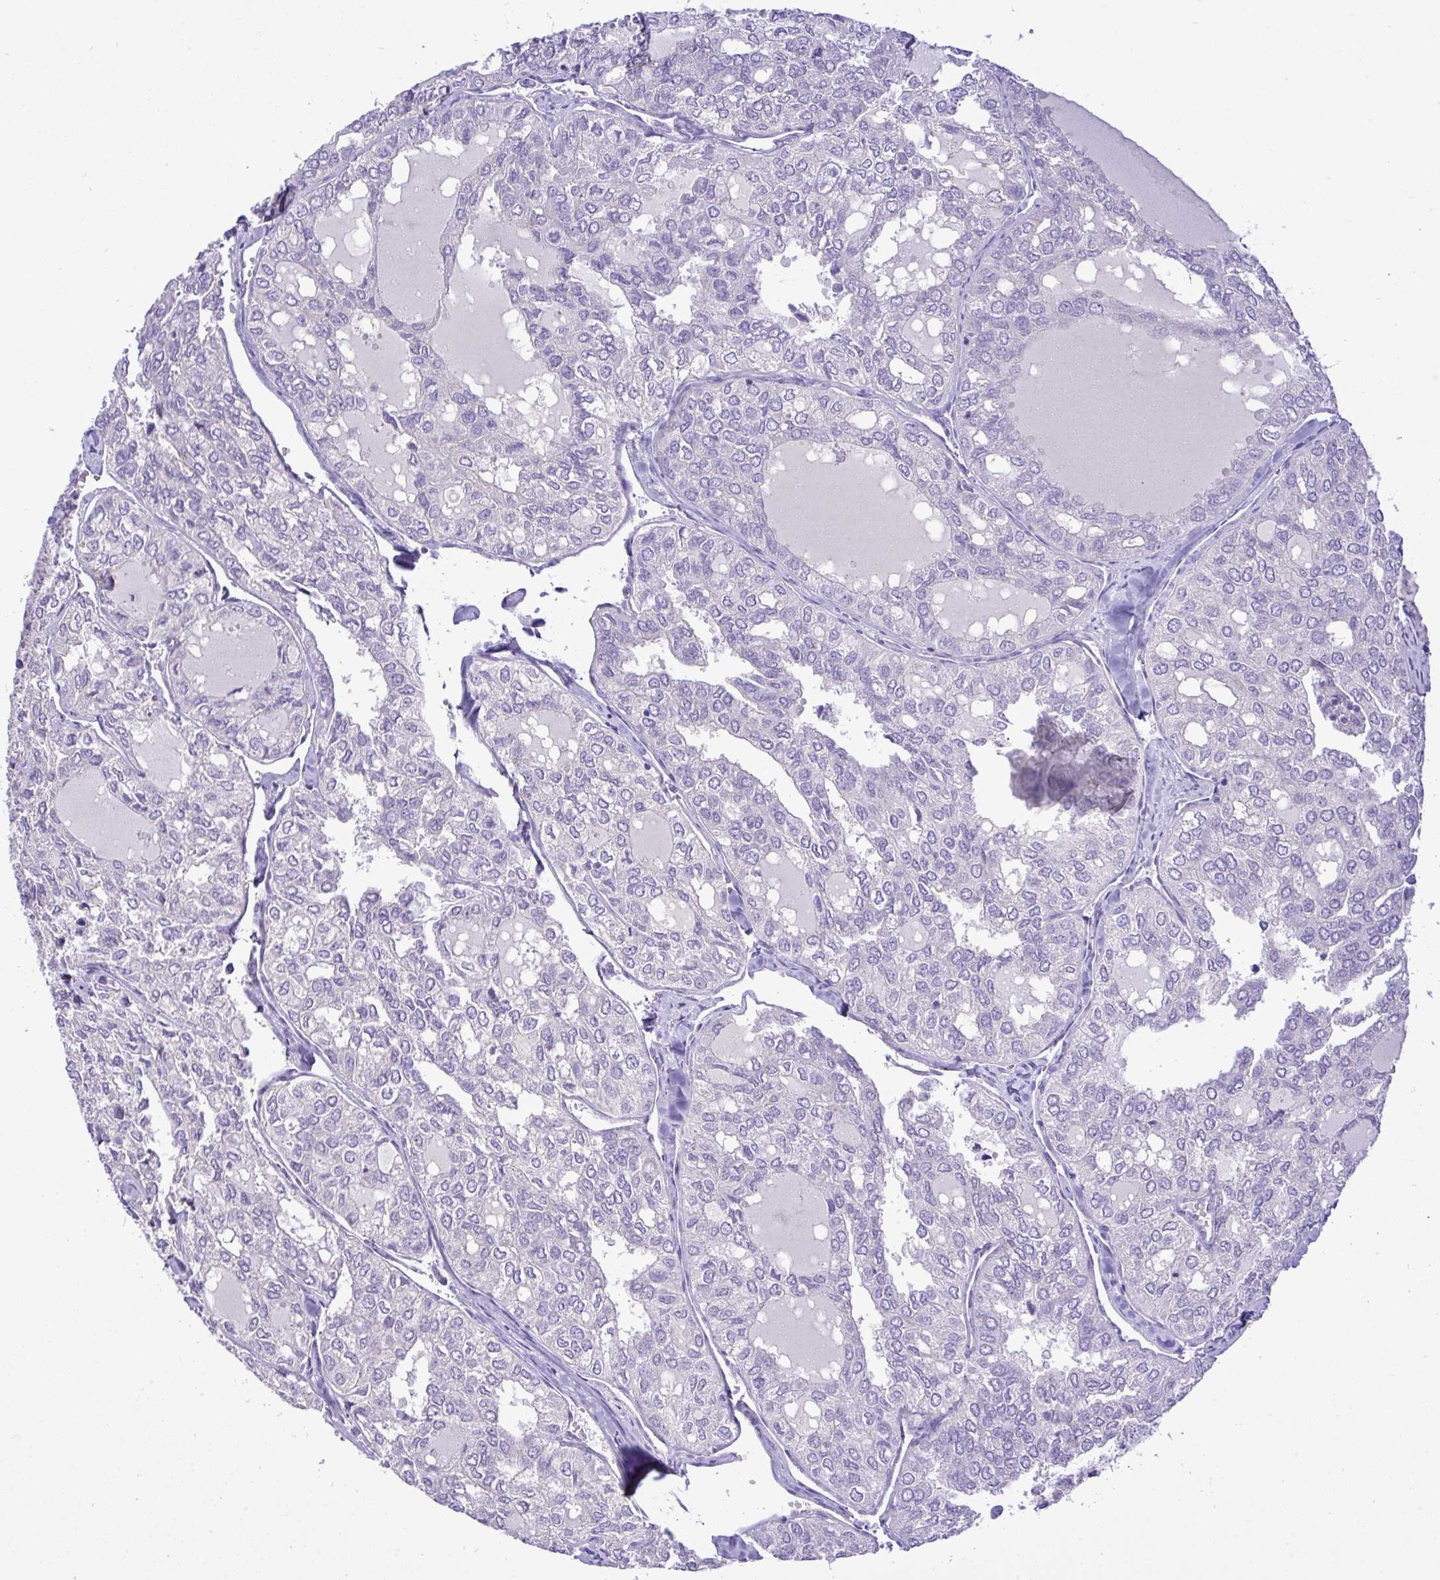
{"staining": {"intensity": "negative", "quantity": "none", "location": "none"}, "tissue": "thyroid cancer", "cell_type": "Tumor cells", "image_type": "cancer", "snomed": [{"axis": "morphology", "description": "Follicular adenoma carcinoma, NOS"}, {"axis": "topography", "description": "Thyroid gland"}], "caption": "The photomicrograph reveals no significant positivity in tumor cells of thyroid cancer (follicular adenoma carcinoma).", "gene": "ST8SIA2", "patient": {"sex": "male", "age": 75}}